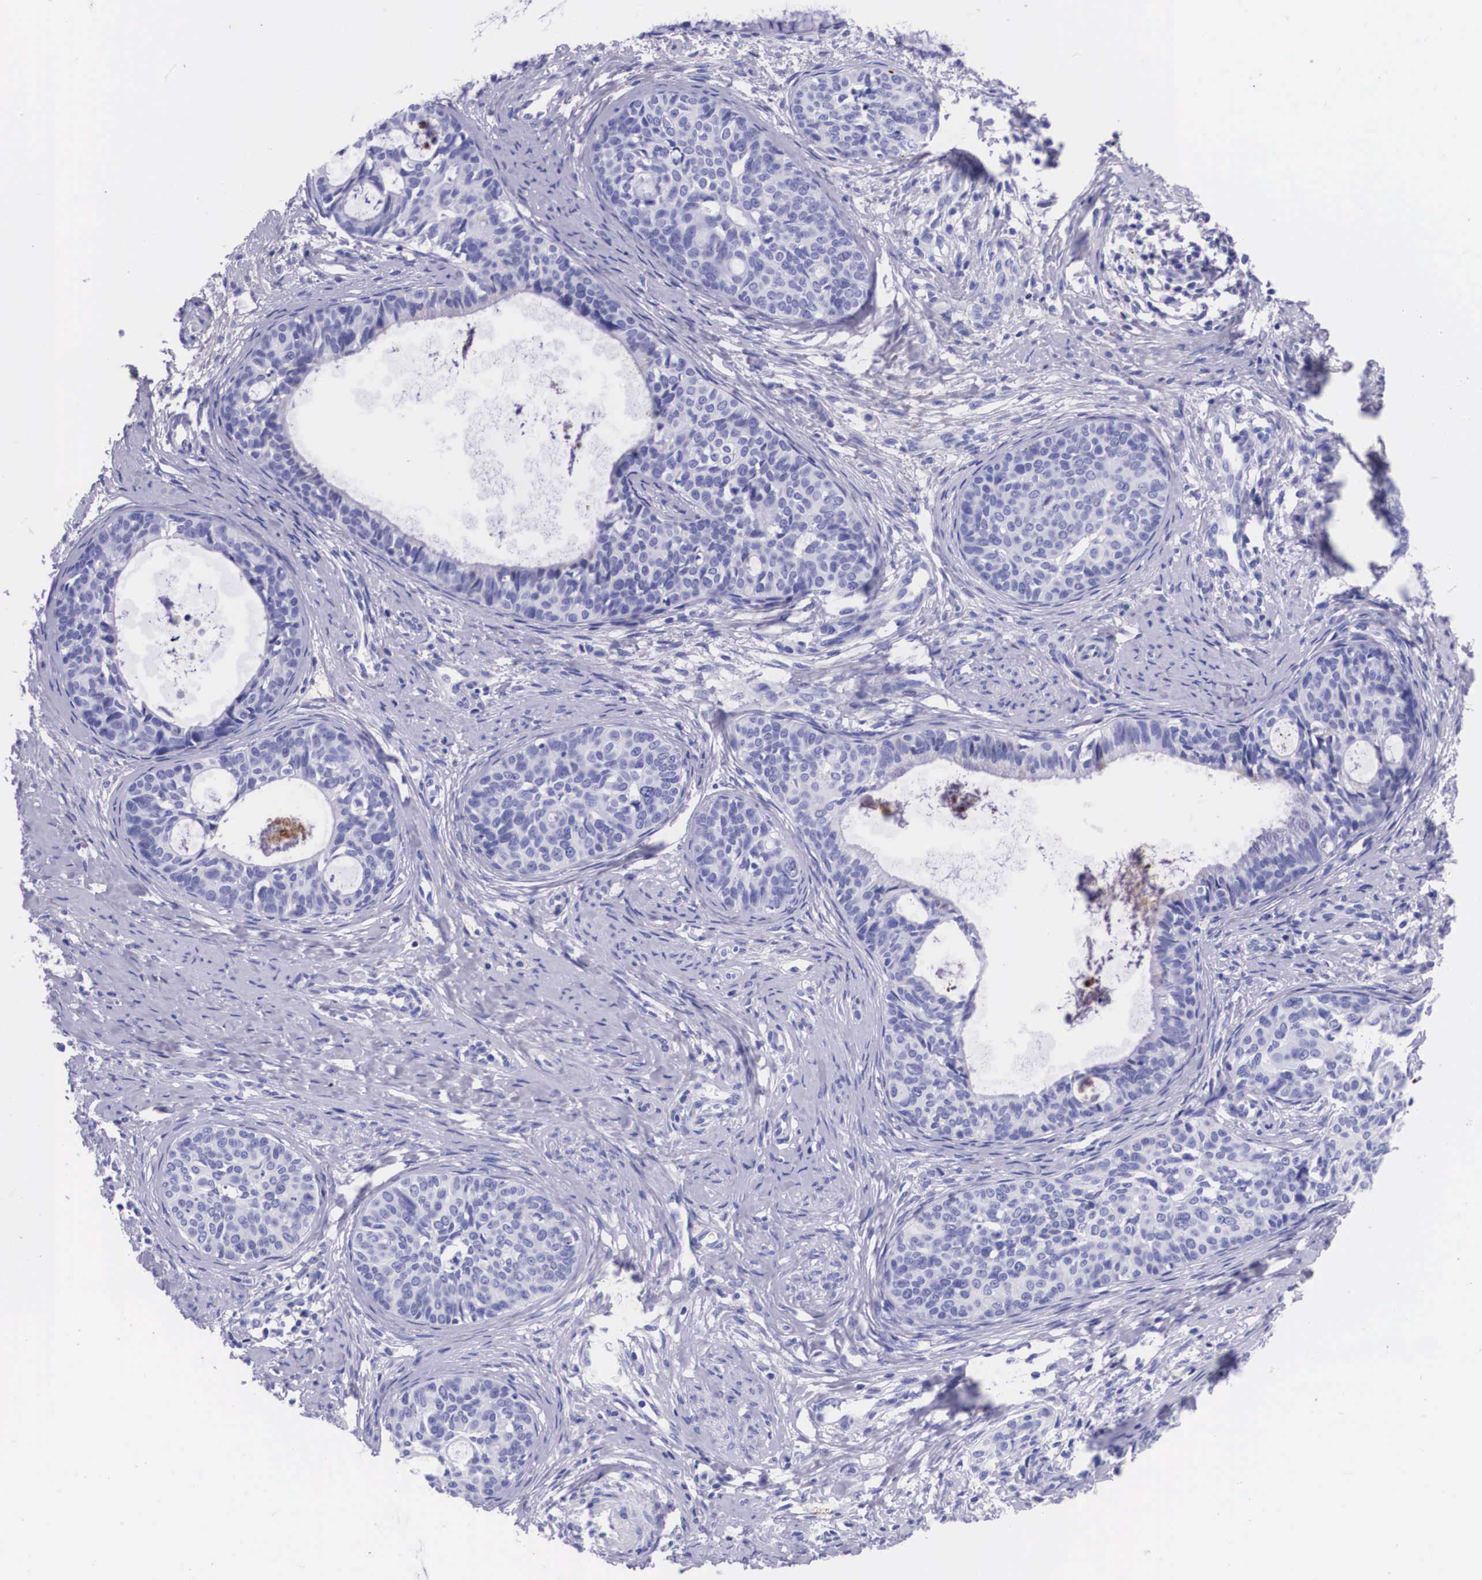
{"staining": {"intensity": "negative", "quantity": "none", "location": "none"}, "tissue": "cervical cancer", "cell_type": "Tumor cells", "image_type": "cancer", "snomed": [{"axis": "morphology", "description": "Squamous cell carcinoma, NOS"}, {"axis": "topography", "description": "Cervix"}], "caption": "DAB (3,3'-diaminobenzidine) immunohistochemical staining of squamous cell carcinoma (cervical) reveals no significant expression in tumor cells. (DAB IHC, high magnification).", "gene": "PLG", "patient": {"sex": "female", "age": 34}}